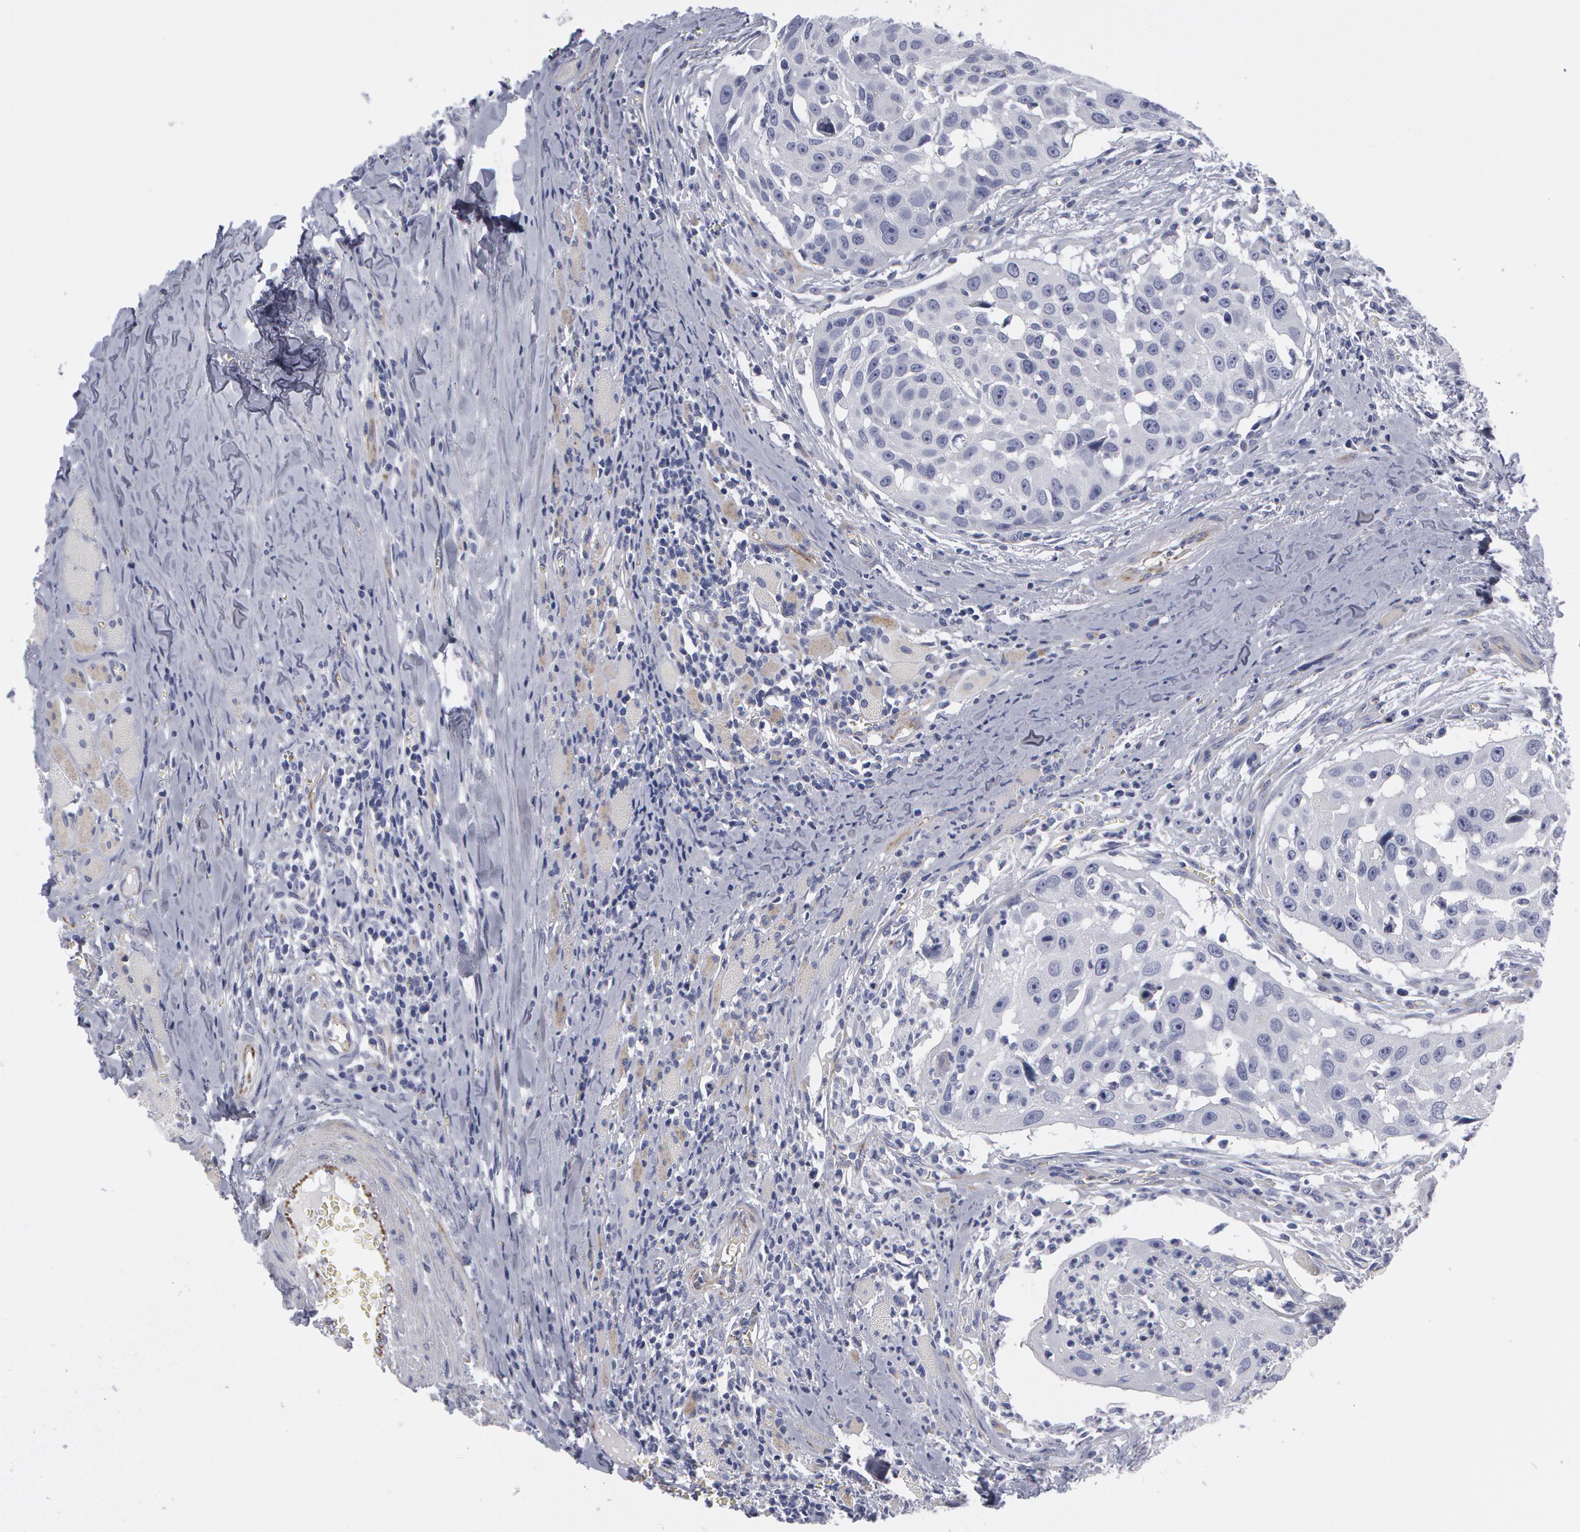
{"staining": {"intensity": "negative", "quantity": "none", "location": "none"}, "tissue": "head and neck cancer", "cell_type": "Tumor cells", "image_type": "cancer", "snomed": [{"axis": "morphology", "description": "Squamous cell carcinoma, NOS"}, {"axis": "topography", "description": "Head-Neck"}], "caption": "Immunohistochemistry image of human head and neck cancer (squamous cell carcinoma) stained for a protein (brown), which exhibits no positivity in tumor cells.", "gene": "SMC1B", "patient": {"sex": "male", "age": 64}}